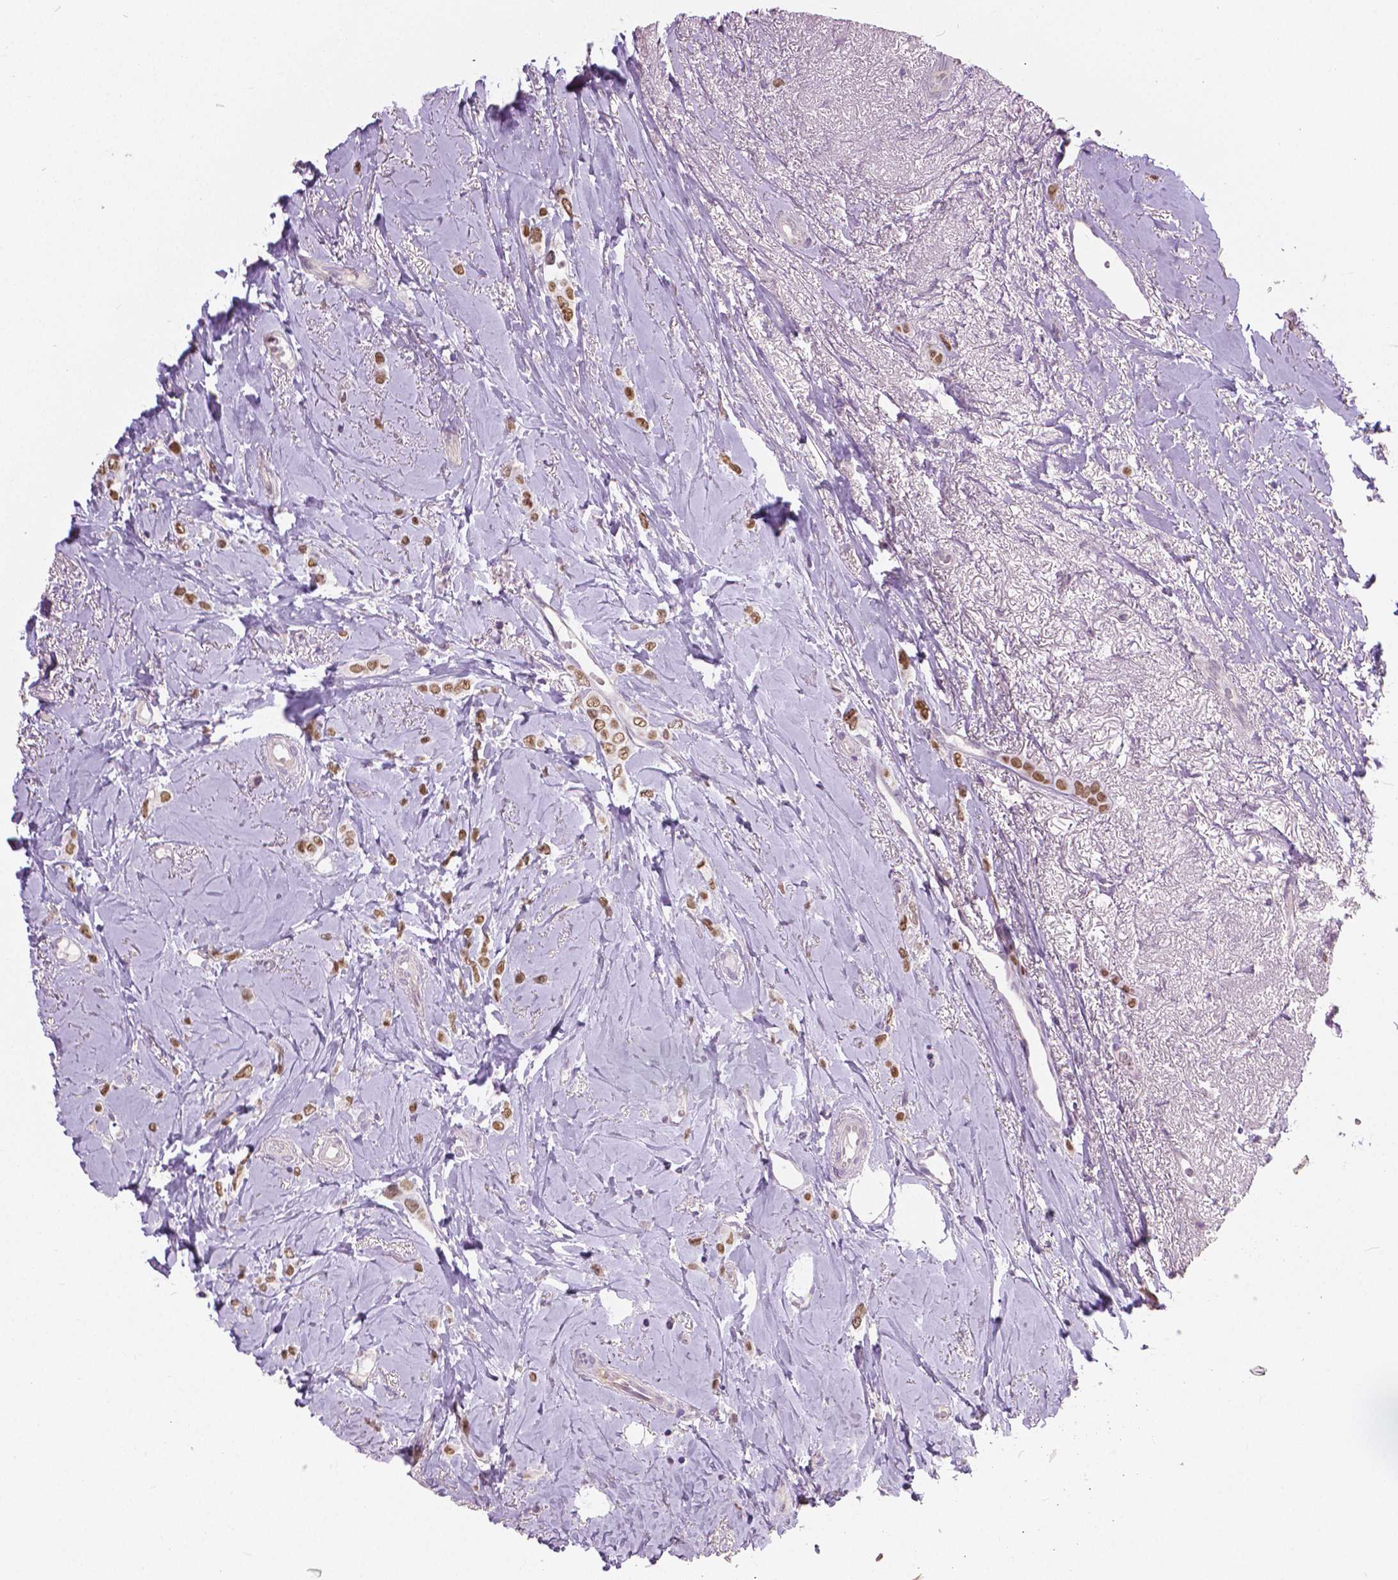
{"staining": {"intensity": "moderate", "quantity": ">75%", "location": "nuclear"}, "tissue": "breast cancer", "cell_type": "Tumor cells", "image_type": "cancer", "snomed": [{"axis": "morphology", "description": "Lobular carcinoma"}, {"axis": "topography", "description": "Breast"}], "caption": "A medium amount of moderate nuclear expression is present in approximately >75% of tumor cells in breast cancer tissue.", "gene": "FOXA1", "patient": {"sex": "female", "age": 66}}